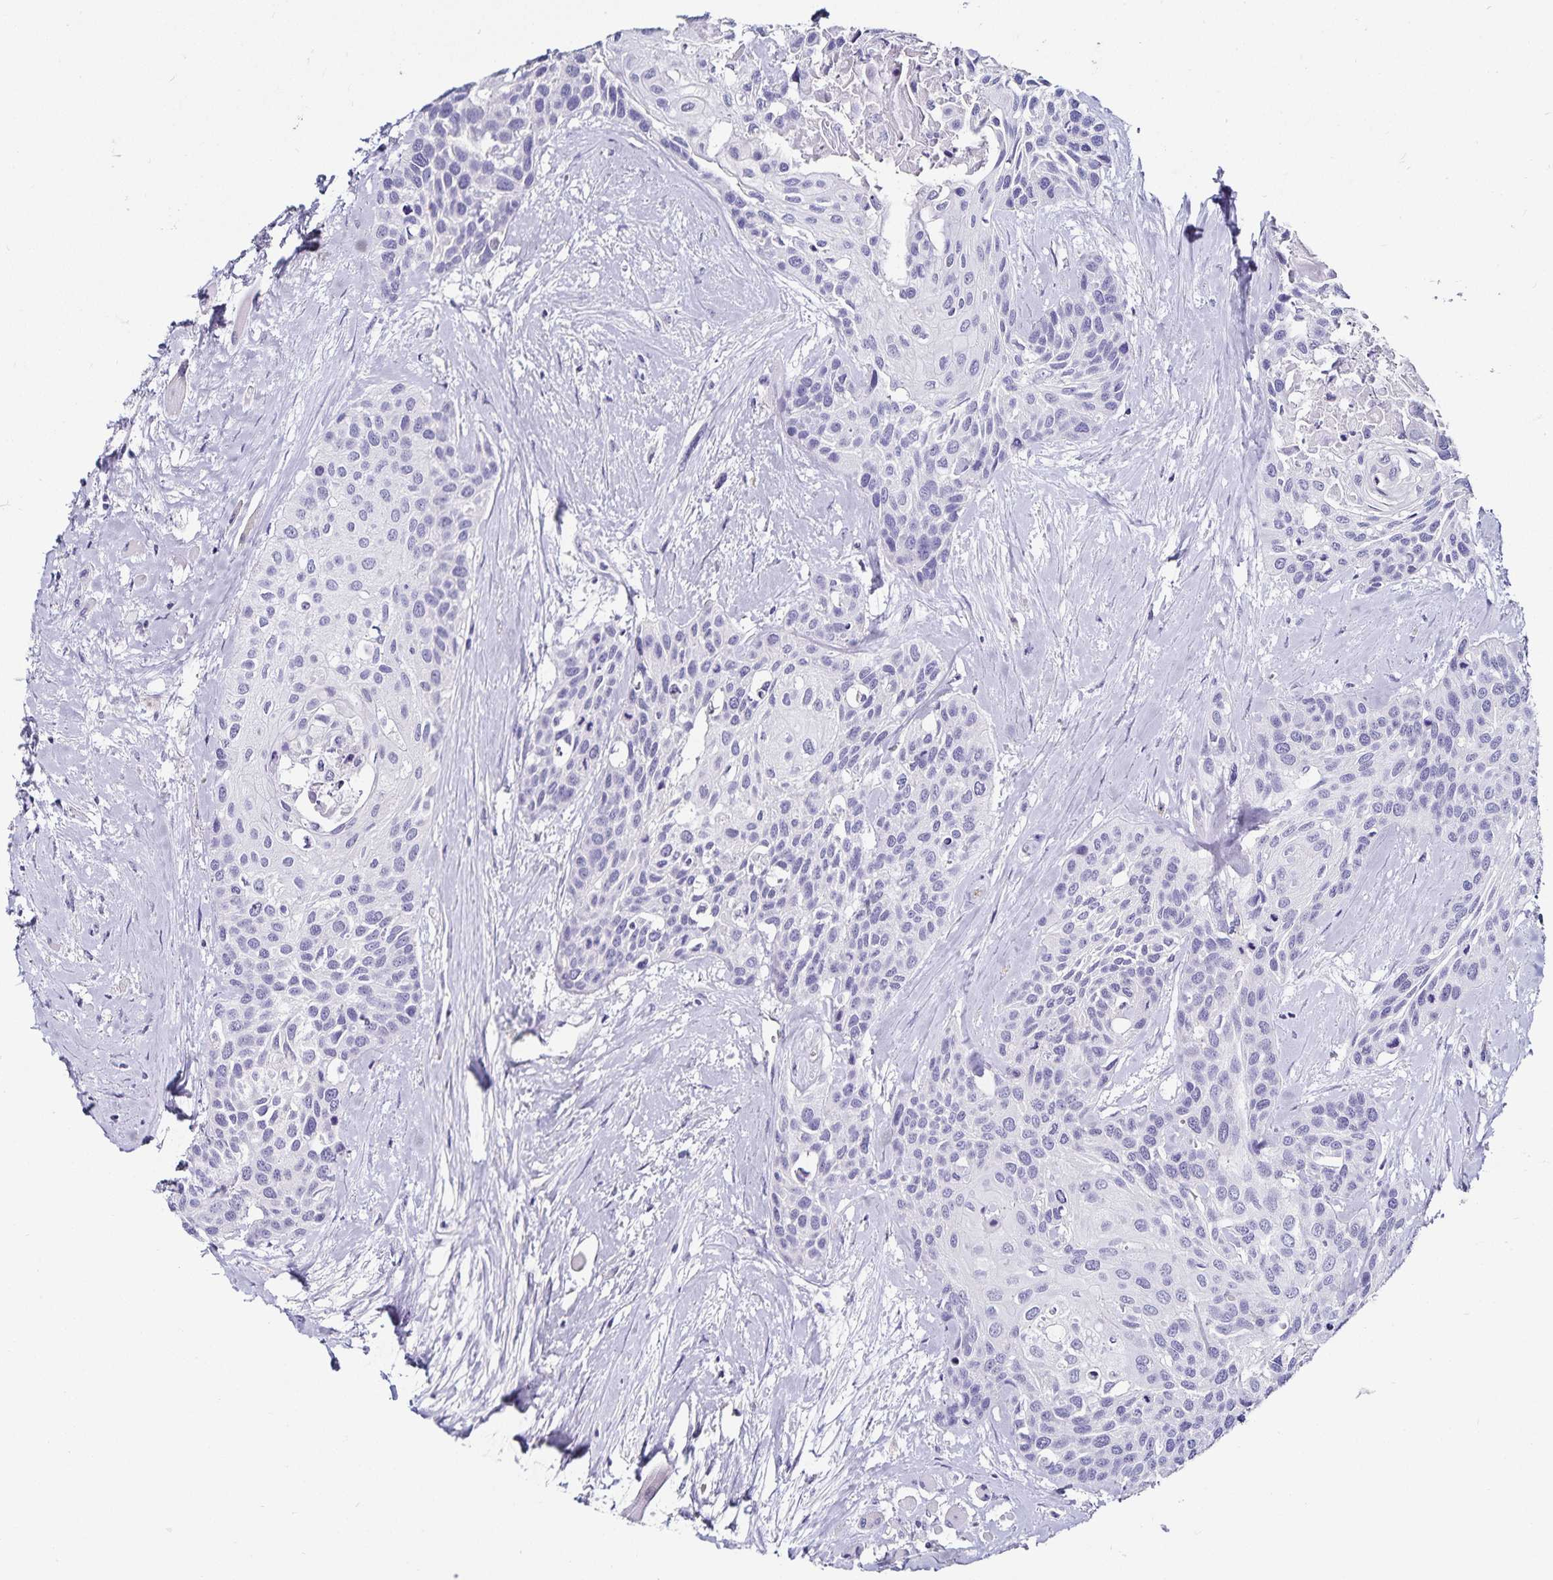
{"staining": {"intensity": "negative", "quantity": "none", "location": "none"}, "tissue": "head and neck cancer", "cell_type": "Tumor cells", "image_type": "cancer", "snomed": [{"axis": "morphology", "description": "Squamous cell carcinoma, NOS"}, {"axis": "topography", "description": "Head-Neck"}], "caption": "Protein analysis of head and neck cancer displays no significant expression in tumor cells.", "gene": "TSPAN7", "patient": {"sex": "female", "age": 50}}